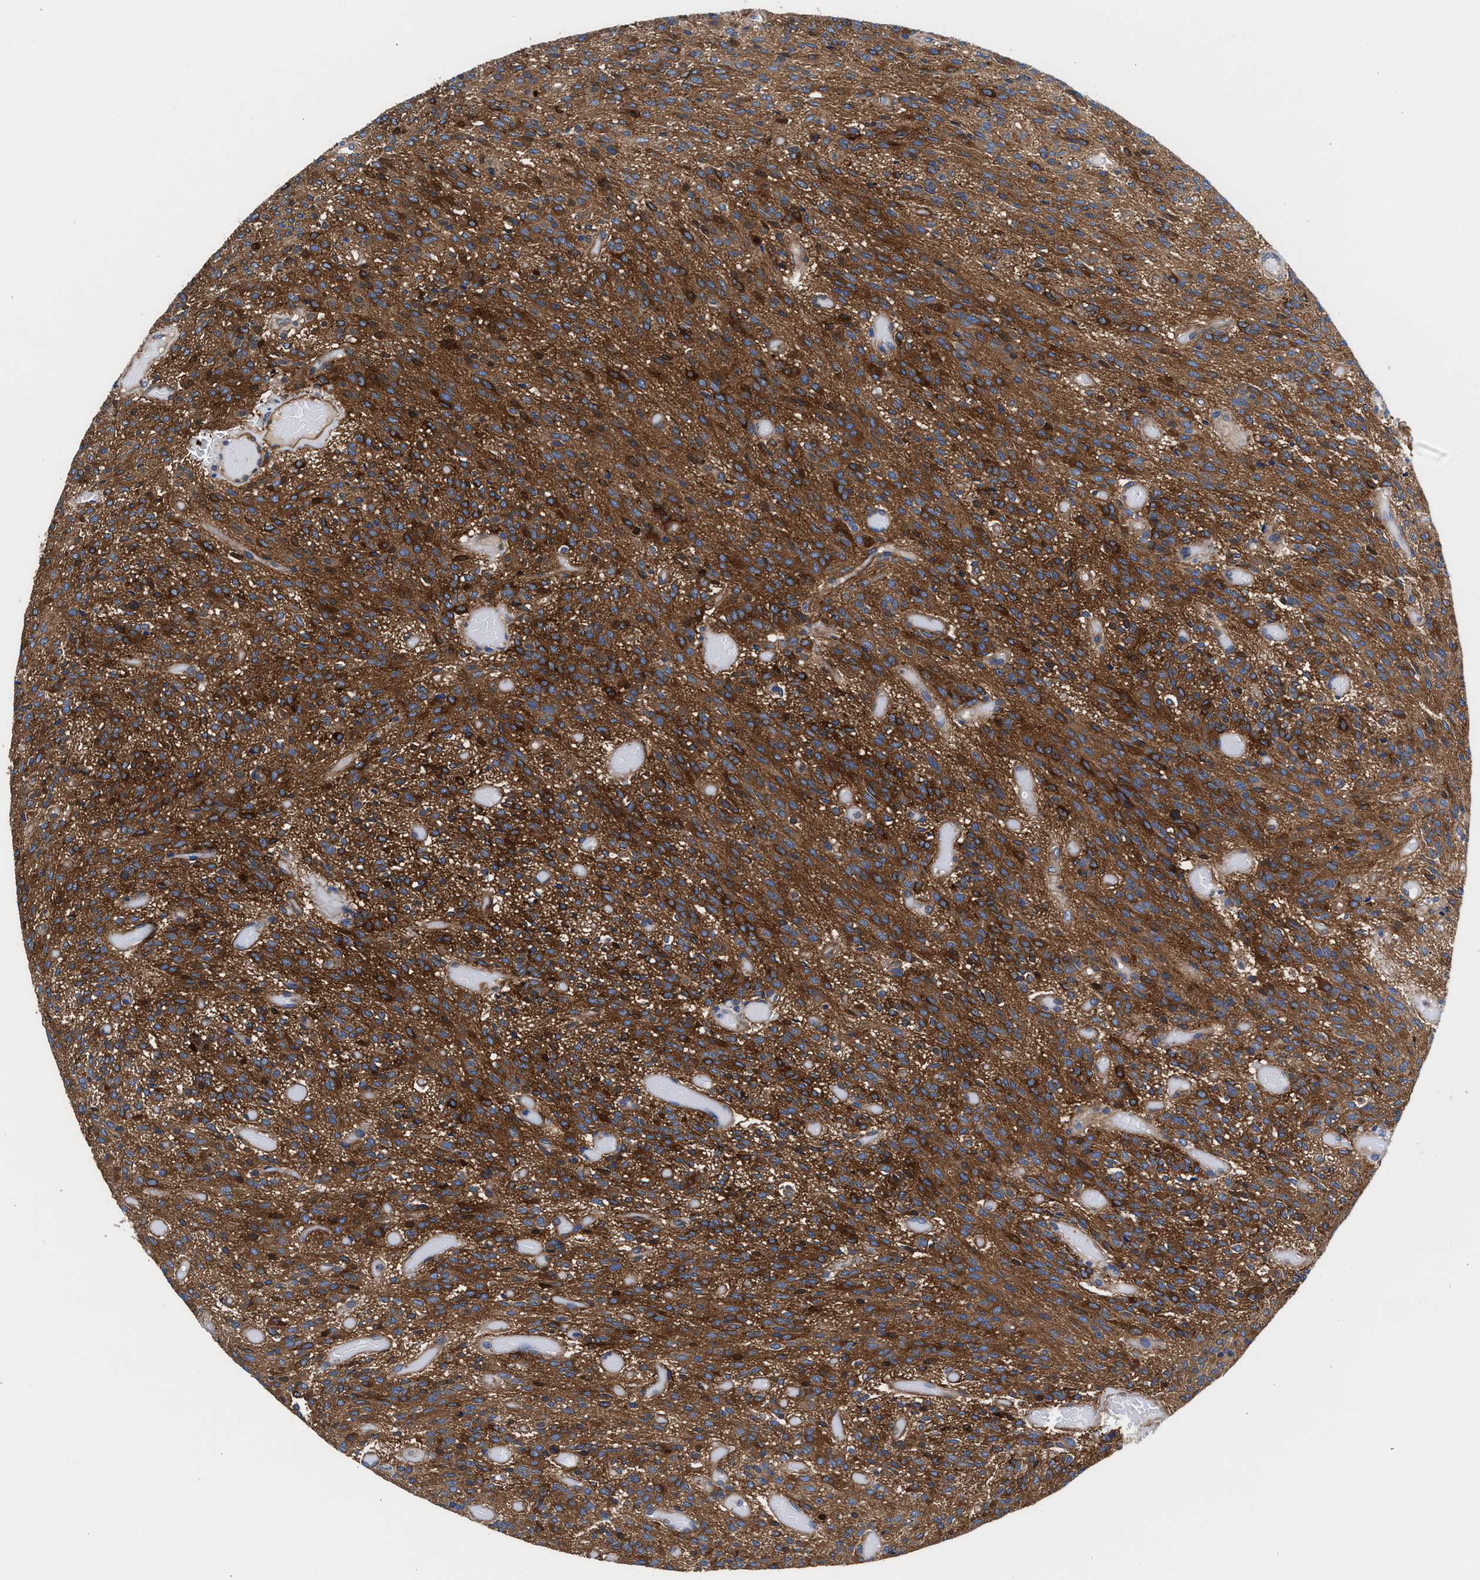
{"staining": {"intensity": "strong", "quantity": "25%-75%", "location": "cytoplasmic/membranous"}, "tissue": "glioma", "cell_type": "Tumor cells", "image_type": "cancer", "snomed": [{"axis": "morphology", "description": "Glioma, malignant, High grade"}, {"axis": "topography", "description": "Brain"}], "caption": "DAB (3,3'-diaminobenzidine) immunohistochemical staining of malignant high-grade glioma reveals strong cytoplasmic/membranous protein staining in about 25%-75% of tumor cells. (DAB (3,3'-diaminobenzidine) = brown stain, brightfield microscopy at high magnification).", "gene": "SH3GL1", "patient": {"sex": "male", "age": 34}}